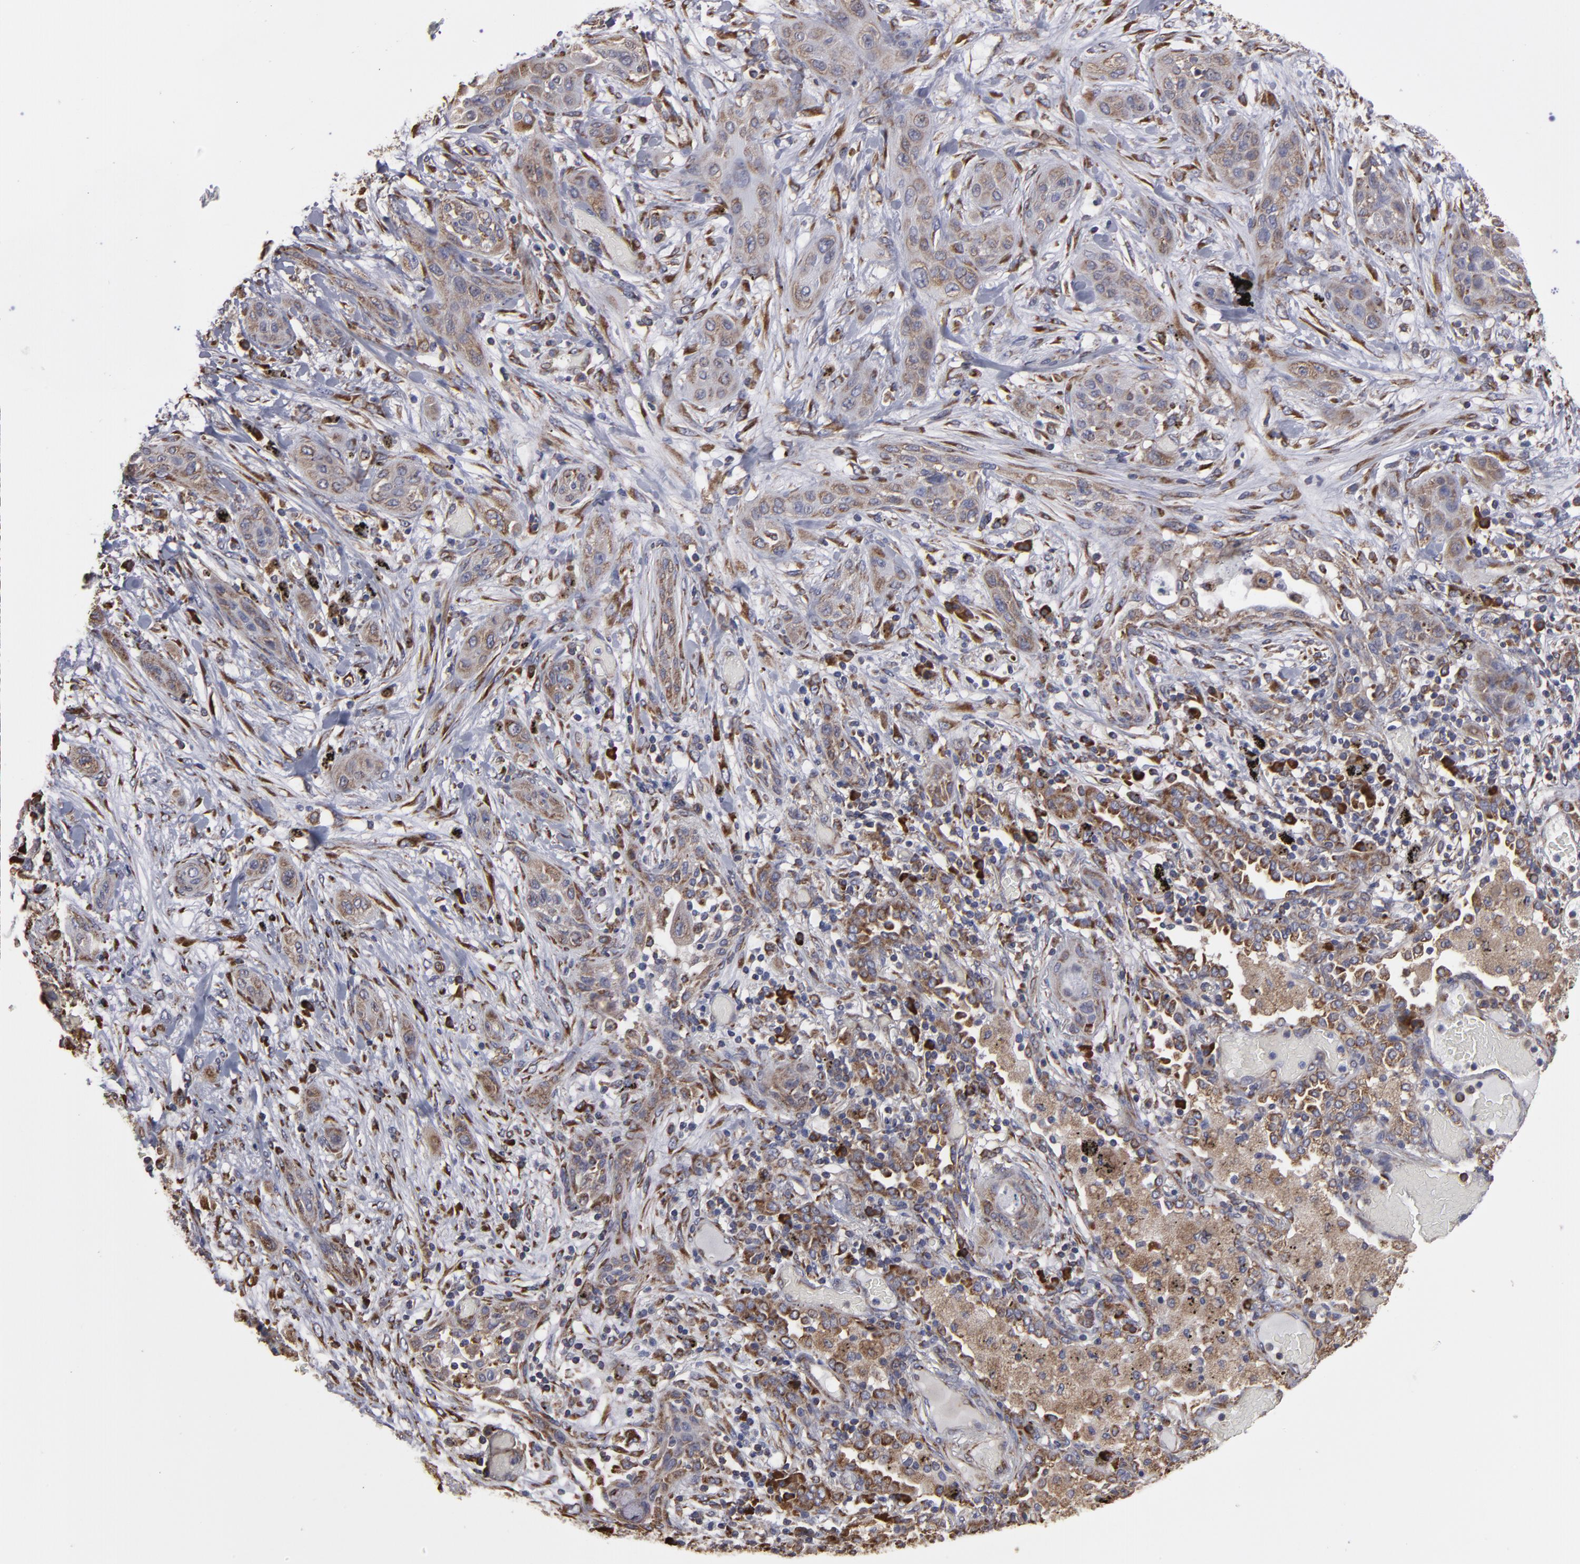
{"staining": {"intensity": "moderate", "quantity": ">75%", "location": "cytoplasmic/membranous"}, "tissue": "lung cancer", "cell_type": "Tumor cells", "image_type": "cancer", "snomed": [{"axis": "morphology", "description": "Squamous cell carcinoma, NOS"}, {"axis": "topography", "description": "Lung"}], "caption": "Lung cancer stained with a protein marker displays moderate staining in tumor cells.", "gene": "SND1", "patient": {"sex": "female", "age": 47}}